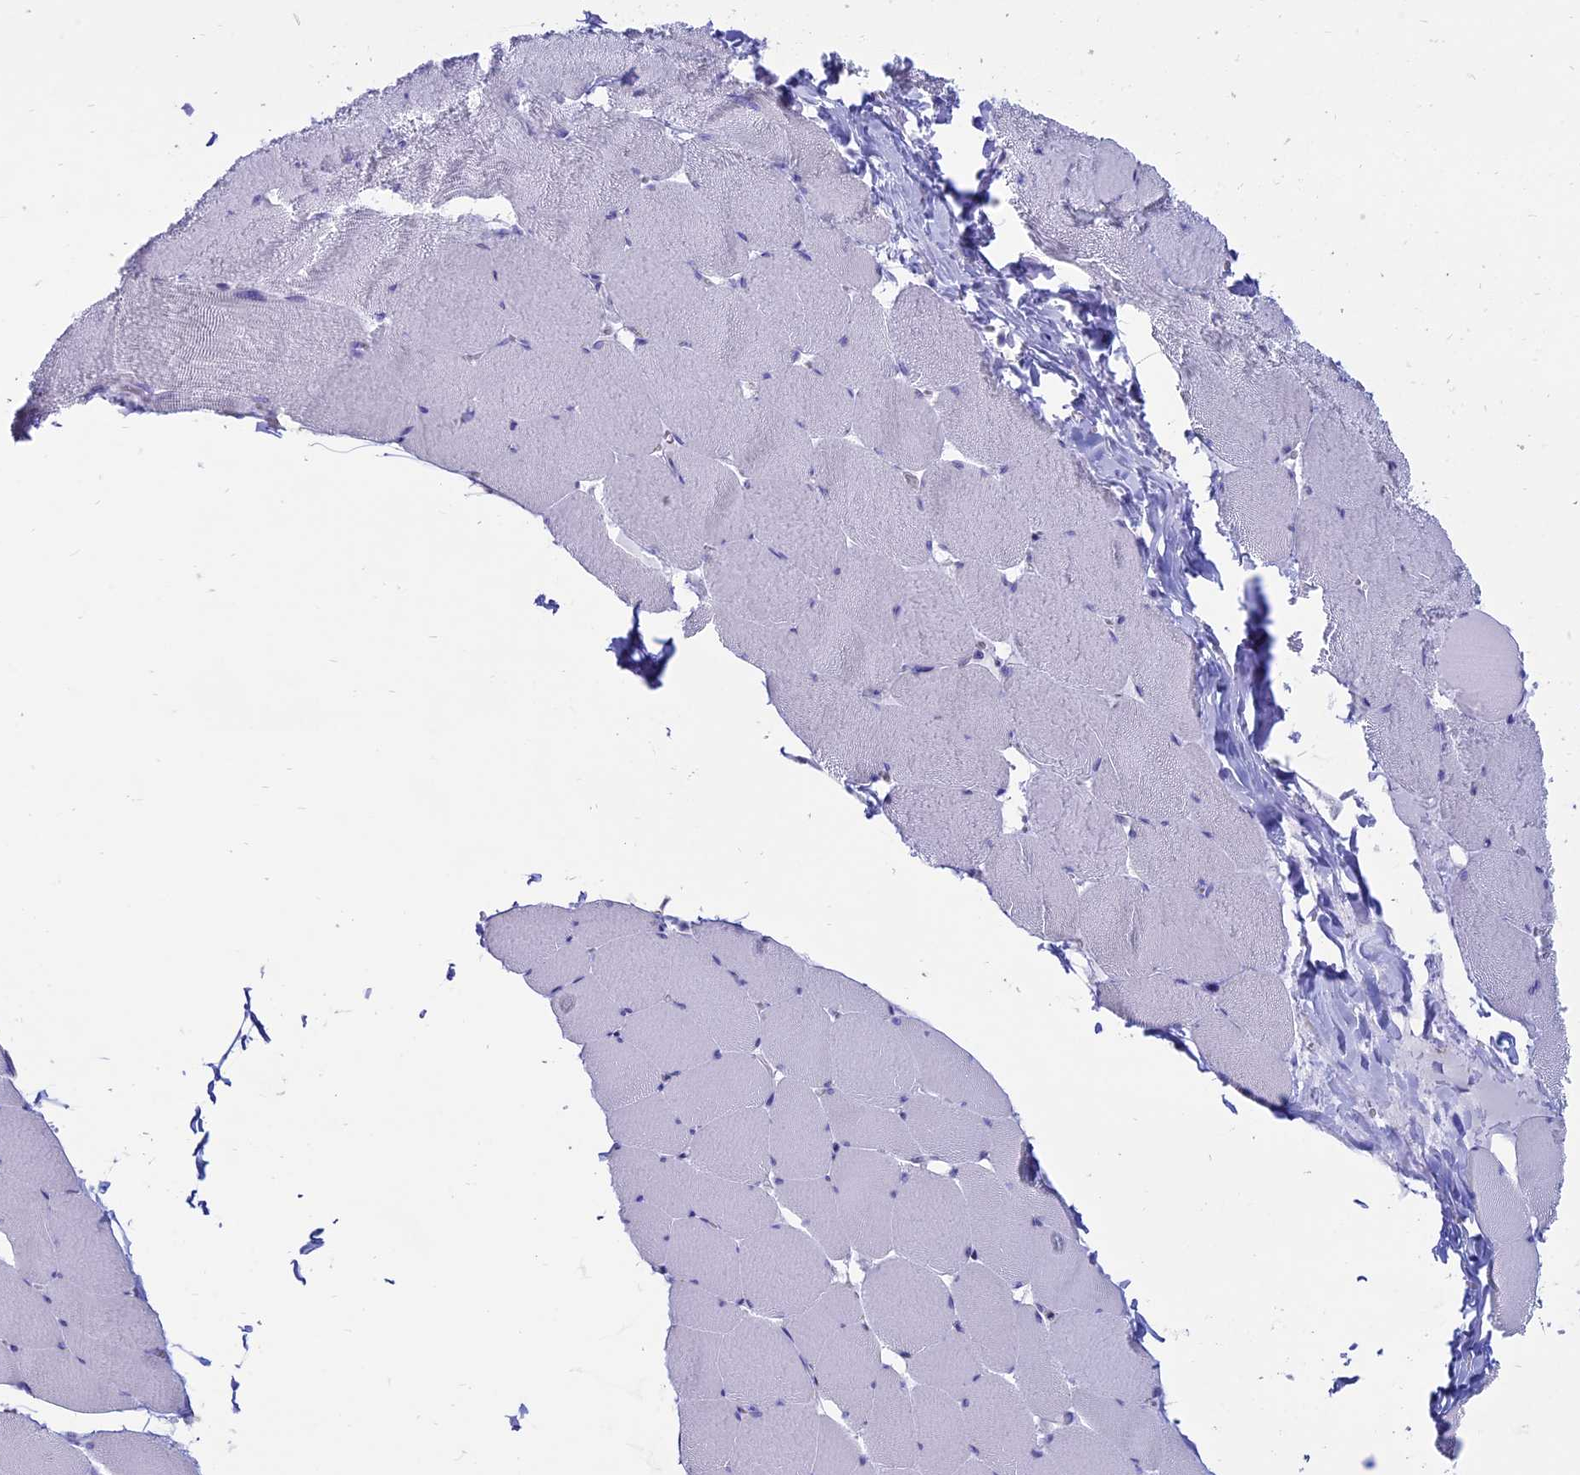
{"staining": {"intensity": "negative", "quantity": "none", "location": "none"}, "tissue": "skeletal muscle", "cell_type": "Myocytes", "image_type": "normal", "snomed": [{"axis": "morphology", "description": "Normal tissue, NOS"}, {"axis": "topography", "description": "Skeletal muscle"}], "caption": "The image displays no staining of myocytes in normal skeletal muscle. The staining was performed using DAB to visualize the protein expression in brown, while the nuclei were stained in blue with hematoxylin (Magnification: 20x).", "gene": "OR2AE1", "patient": {"sex": "male", "age": 62}}